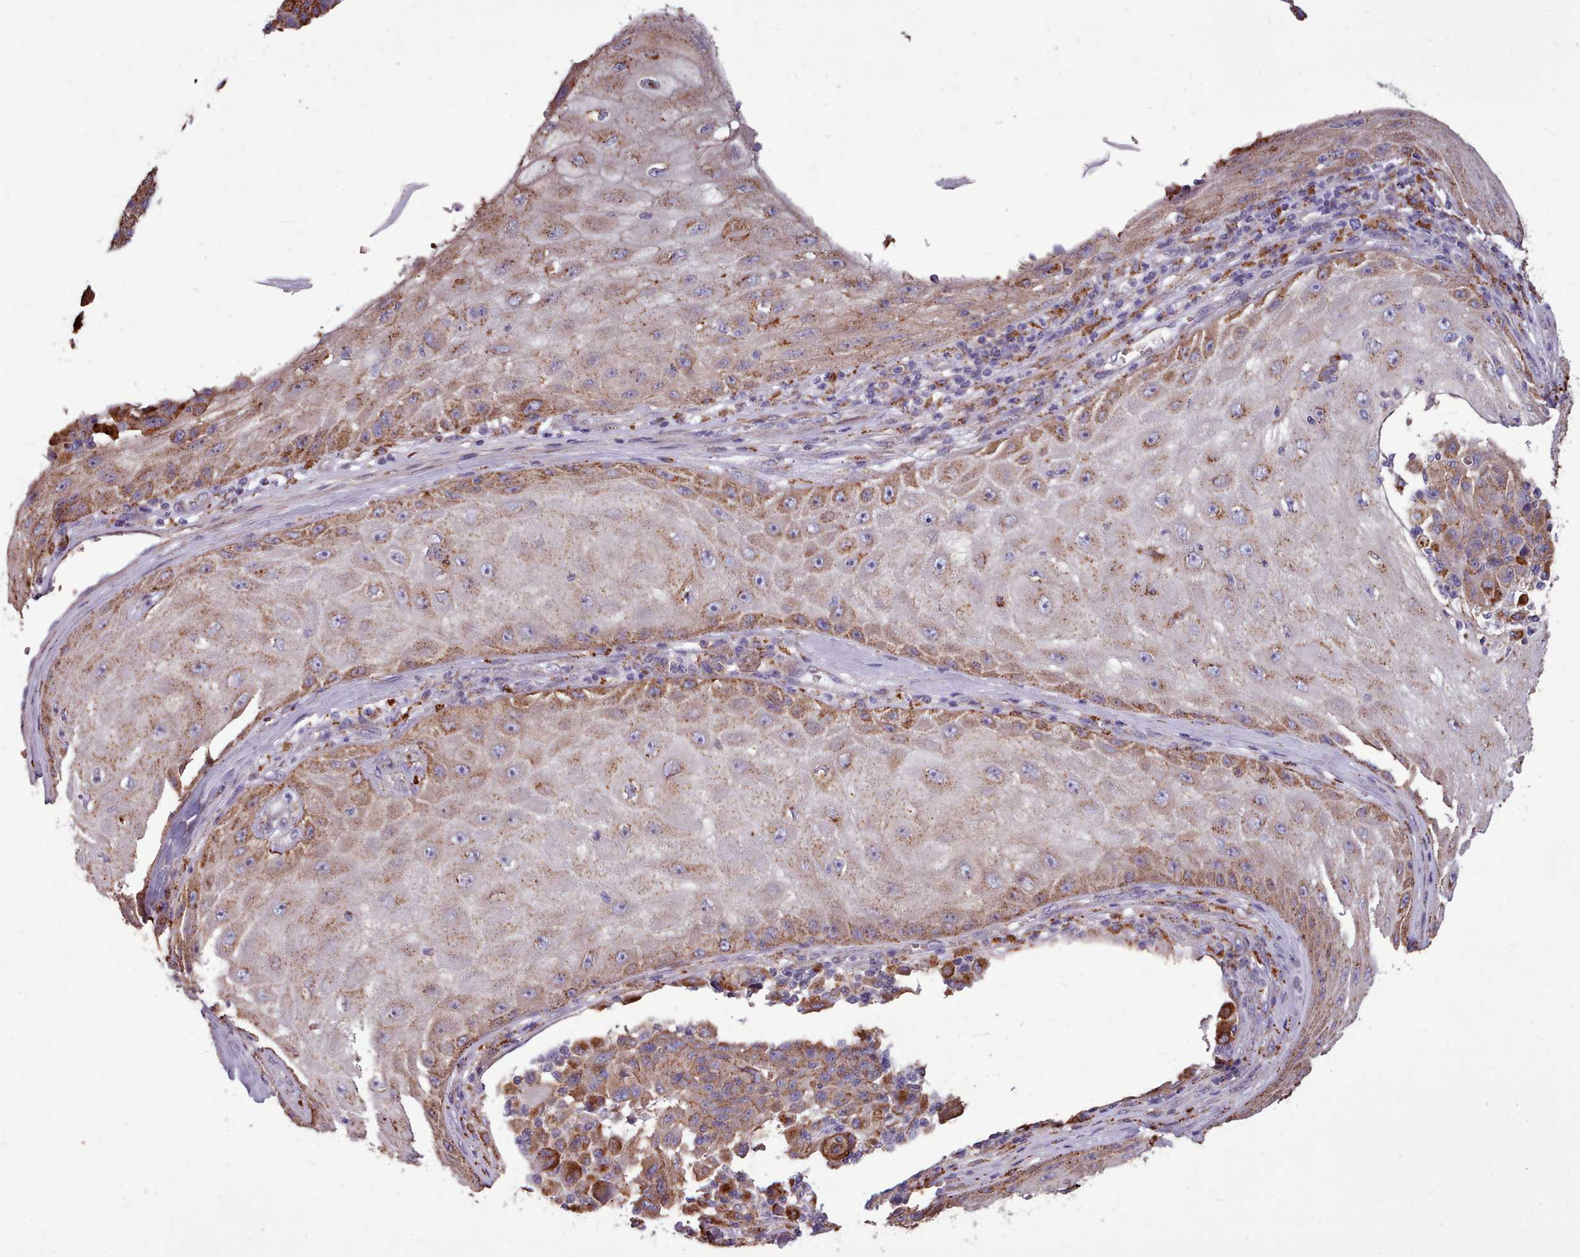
{"staining": {"intensity": "moderate", "quantity": "25%-75%", "location": "cytoplasmic/membranous"}, "tissue": "melanoma", "cell_type": "Tumor cells", "image_type": "cancer", "snomed": [{"axis": "morphology", "description": "Malignant melanoma, NOS"}, {"axis": "topography", "description": "Skin"}], "caption": "This histopathology image demonstrates melanoma stained with immunohistochemistry (IHC) to label a protein in brown. The cytoplasmic/membranous of tumor cells show moderate positivity for the protein. Nuclei are counter-stained blue.", "gene": "PACSIN3", "patient": {"sex": "male", "age": 53}}